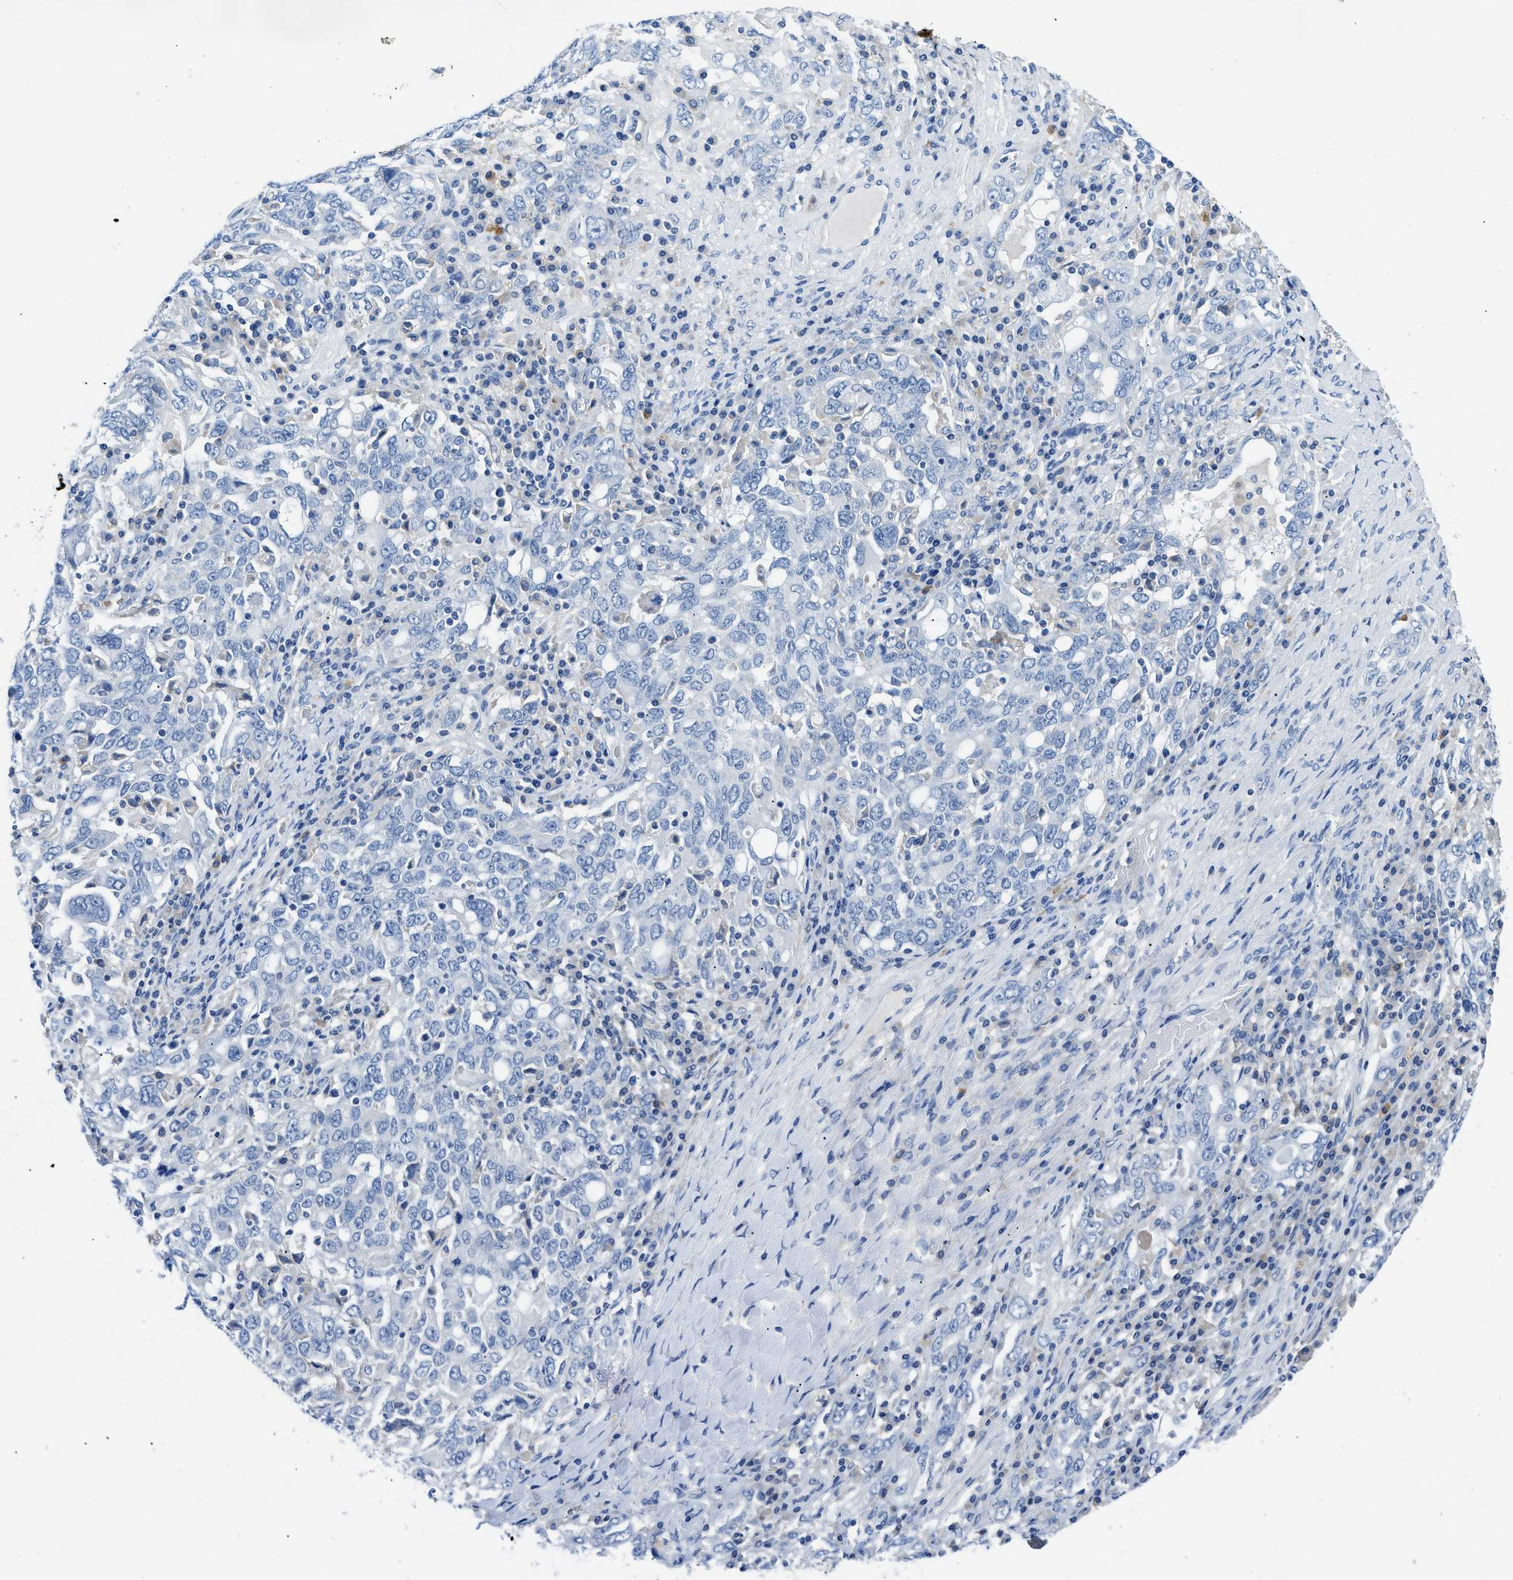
{"staining": {"intensity": "negative", "quantity": "none", "location": "none"}, "tissue": "ovarian cancer", "cell_type": "Tumor cells", "image_type": "cancer", "snomed": [{"axis": "morphology", "description": "Carcinoma, endometroid"}, {"axis": "topography", "description": "Ovary"}], "caption": "An image of human ovarian cancer is negative for staining in tumor cells.", "gene": "SLC10A6", "patient": {"sex": "female", "age": 62}}